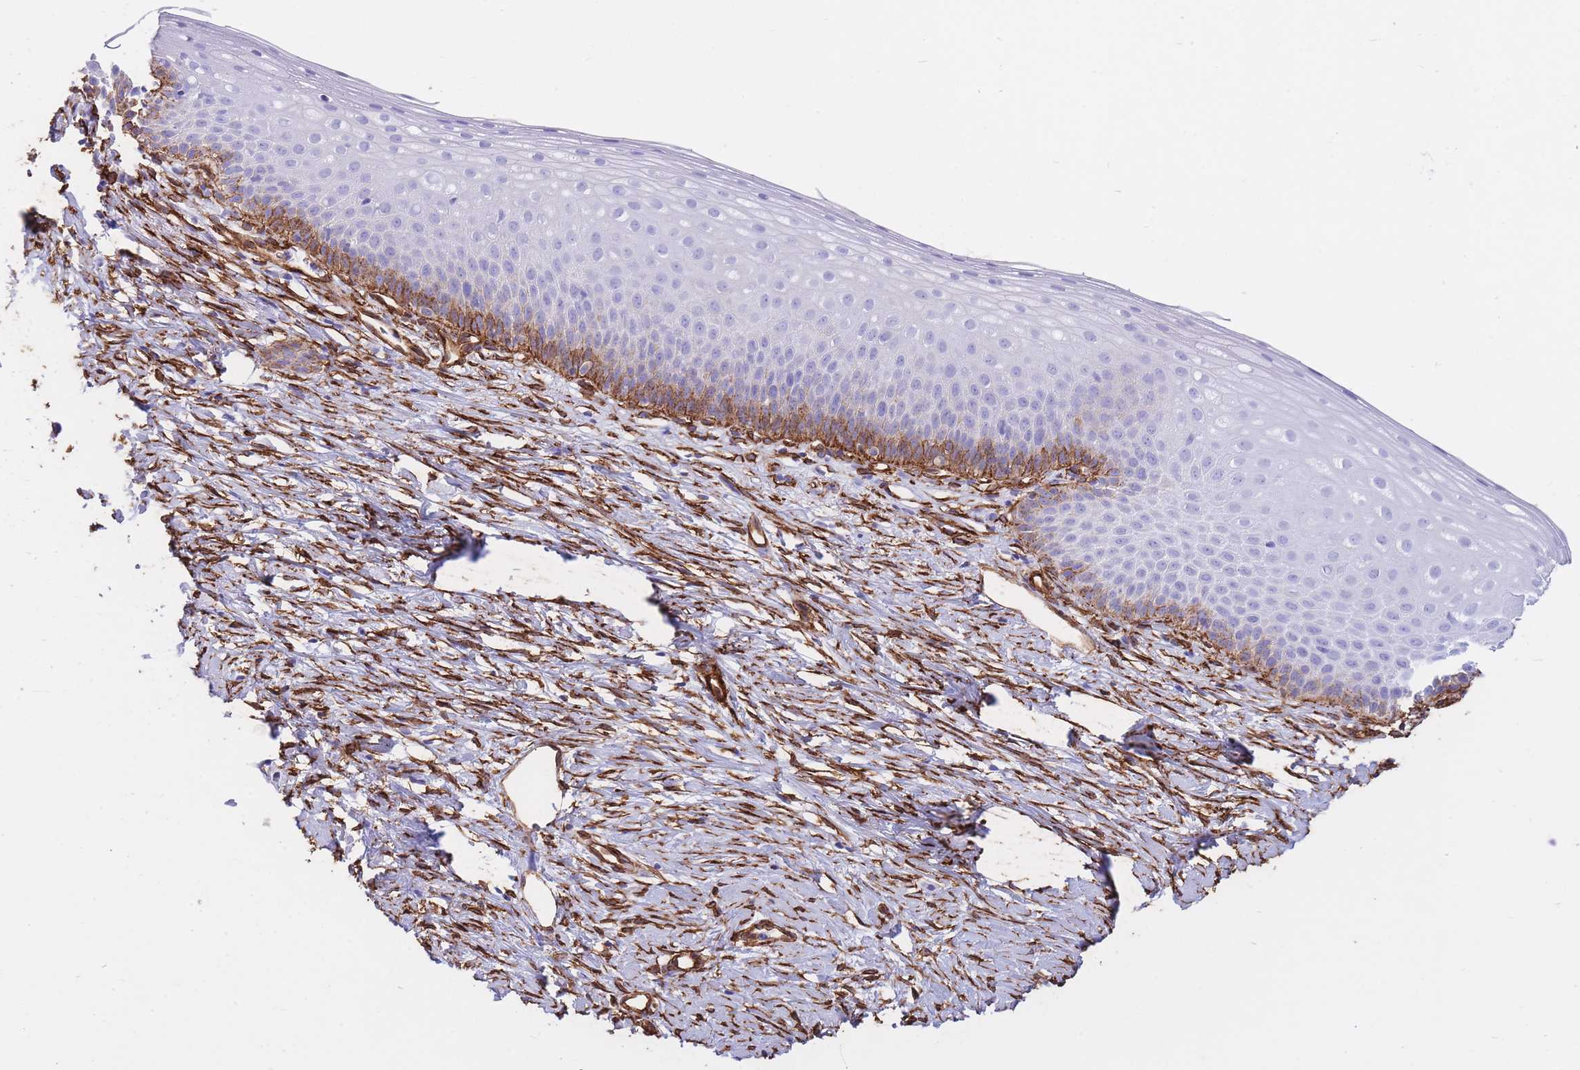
{"staining": {"intensity": "negative", "quantity": "none", "location": "none"}, "tissue": "cervix", "cell_type": "Glandular cells", "image_type": "normal", "snomed": [{"axis": "morphology", "description": "Normal tissue, NOS"}, {"axis": "topography", "description": "Cervix"}], "caption": "The histopathology image exhibits no significant positivity in glandular cells of cervix.", "gene": "CAVIN1", "patient": {"sex": "female", "age": 57}}